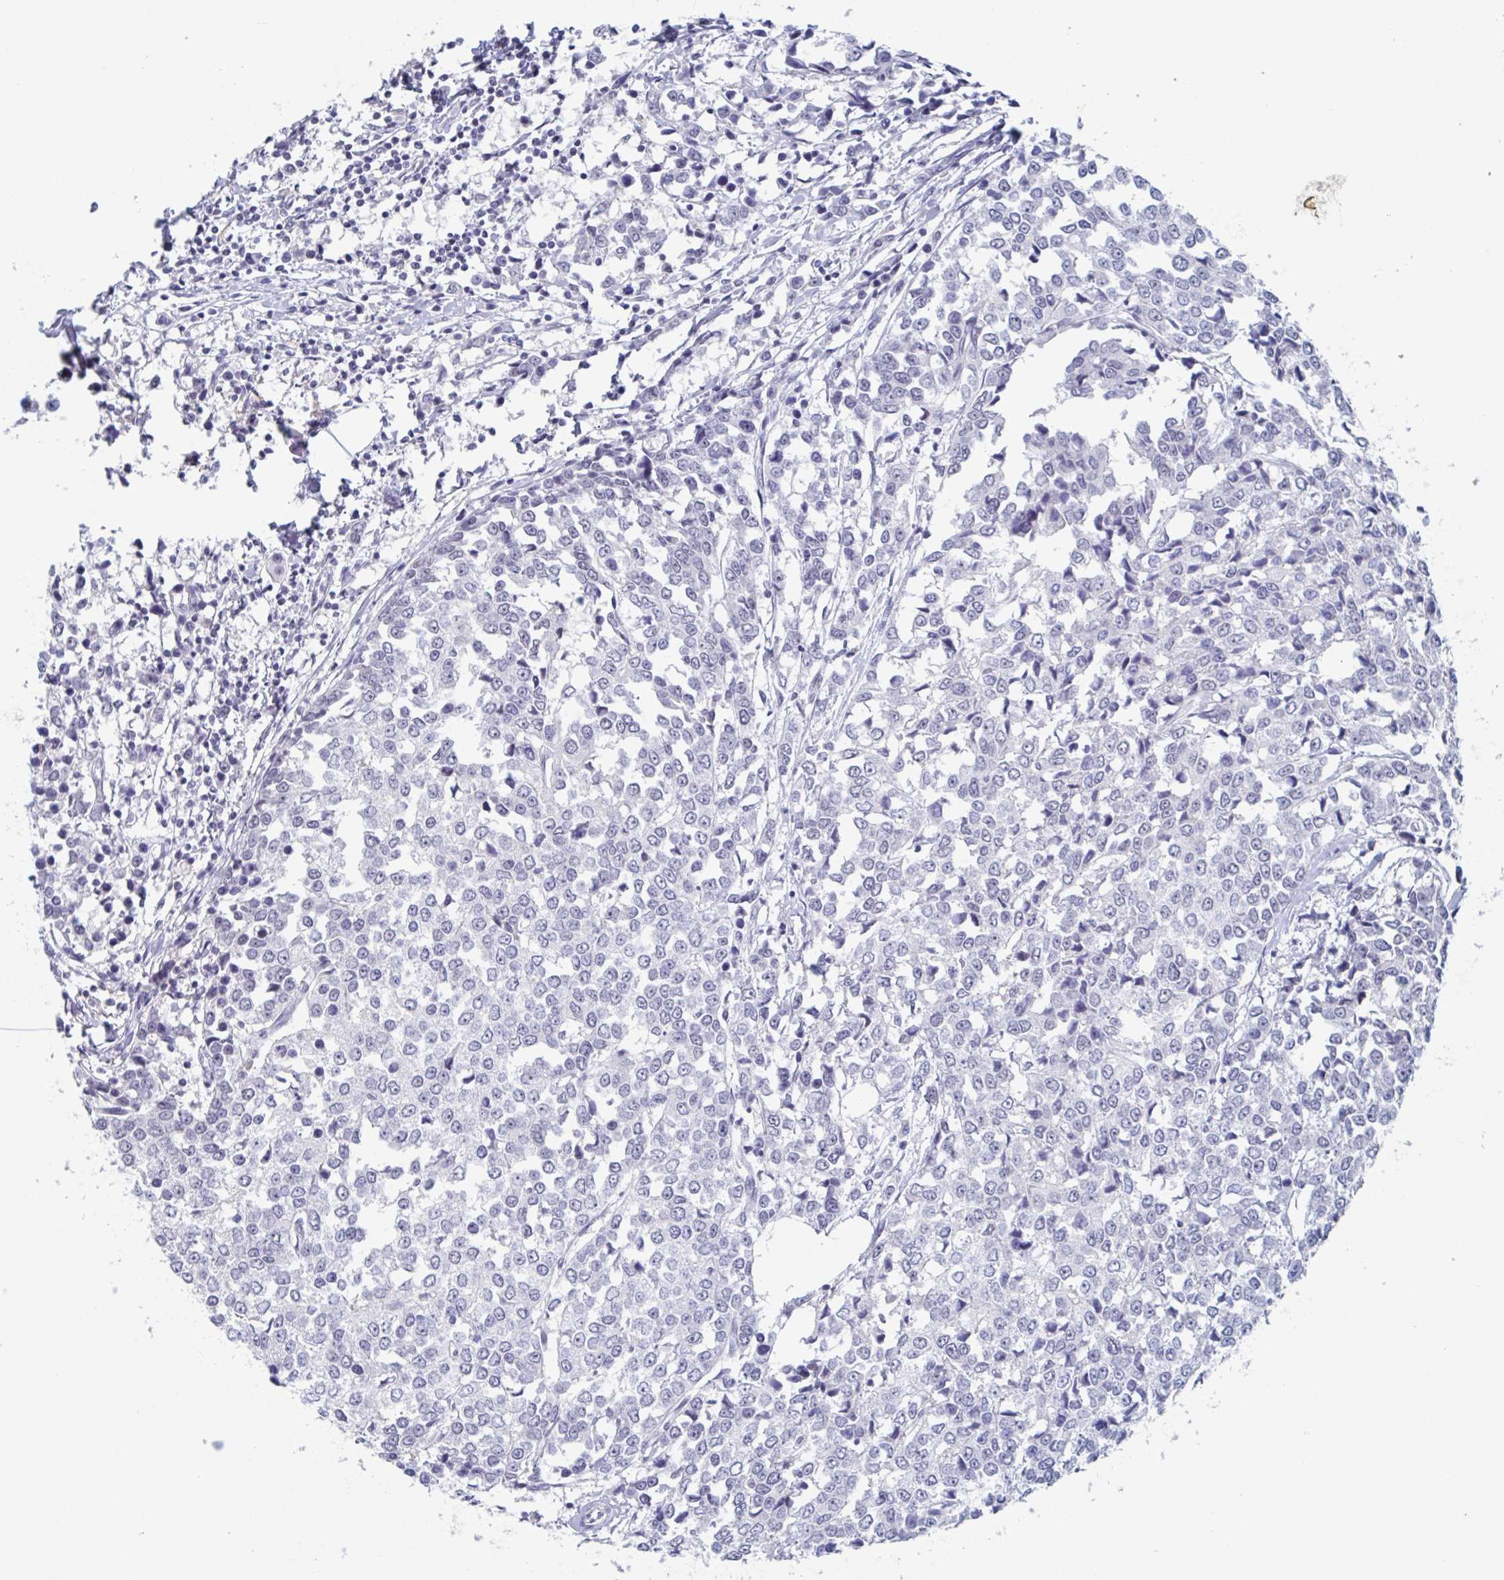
{"staining": {"intensity": "negative", "quantity": "none", "location": "none"}, "tissue": "breast cancer", "cell_type": "Tumor cells", "image_type": "cancer", "snomed": [{"axis": "morphology", "description": "Duct carcinoma"}, {"axis": "topography", "description": "Breast"}], "caption": "The micrograph exhibits no staining of tumor cells in breast cancer (invasive ductal carcinoma).", "gene": "KDM4D", "patient": {"sex": "female", "age": 80}}